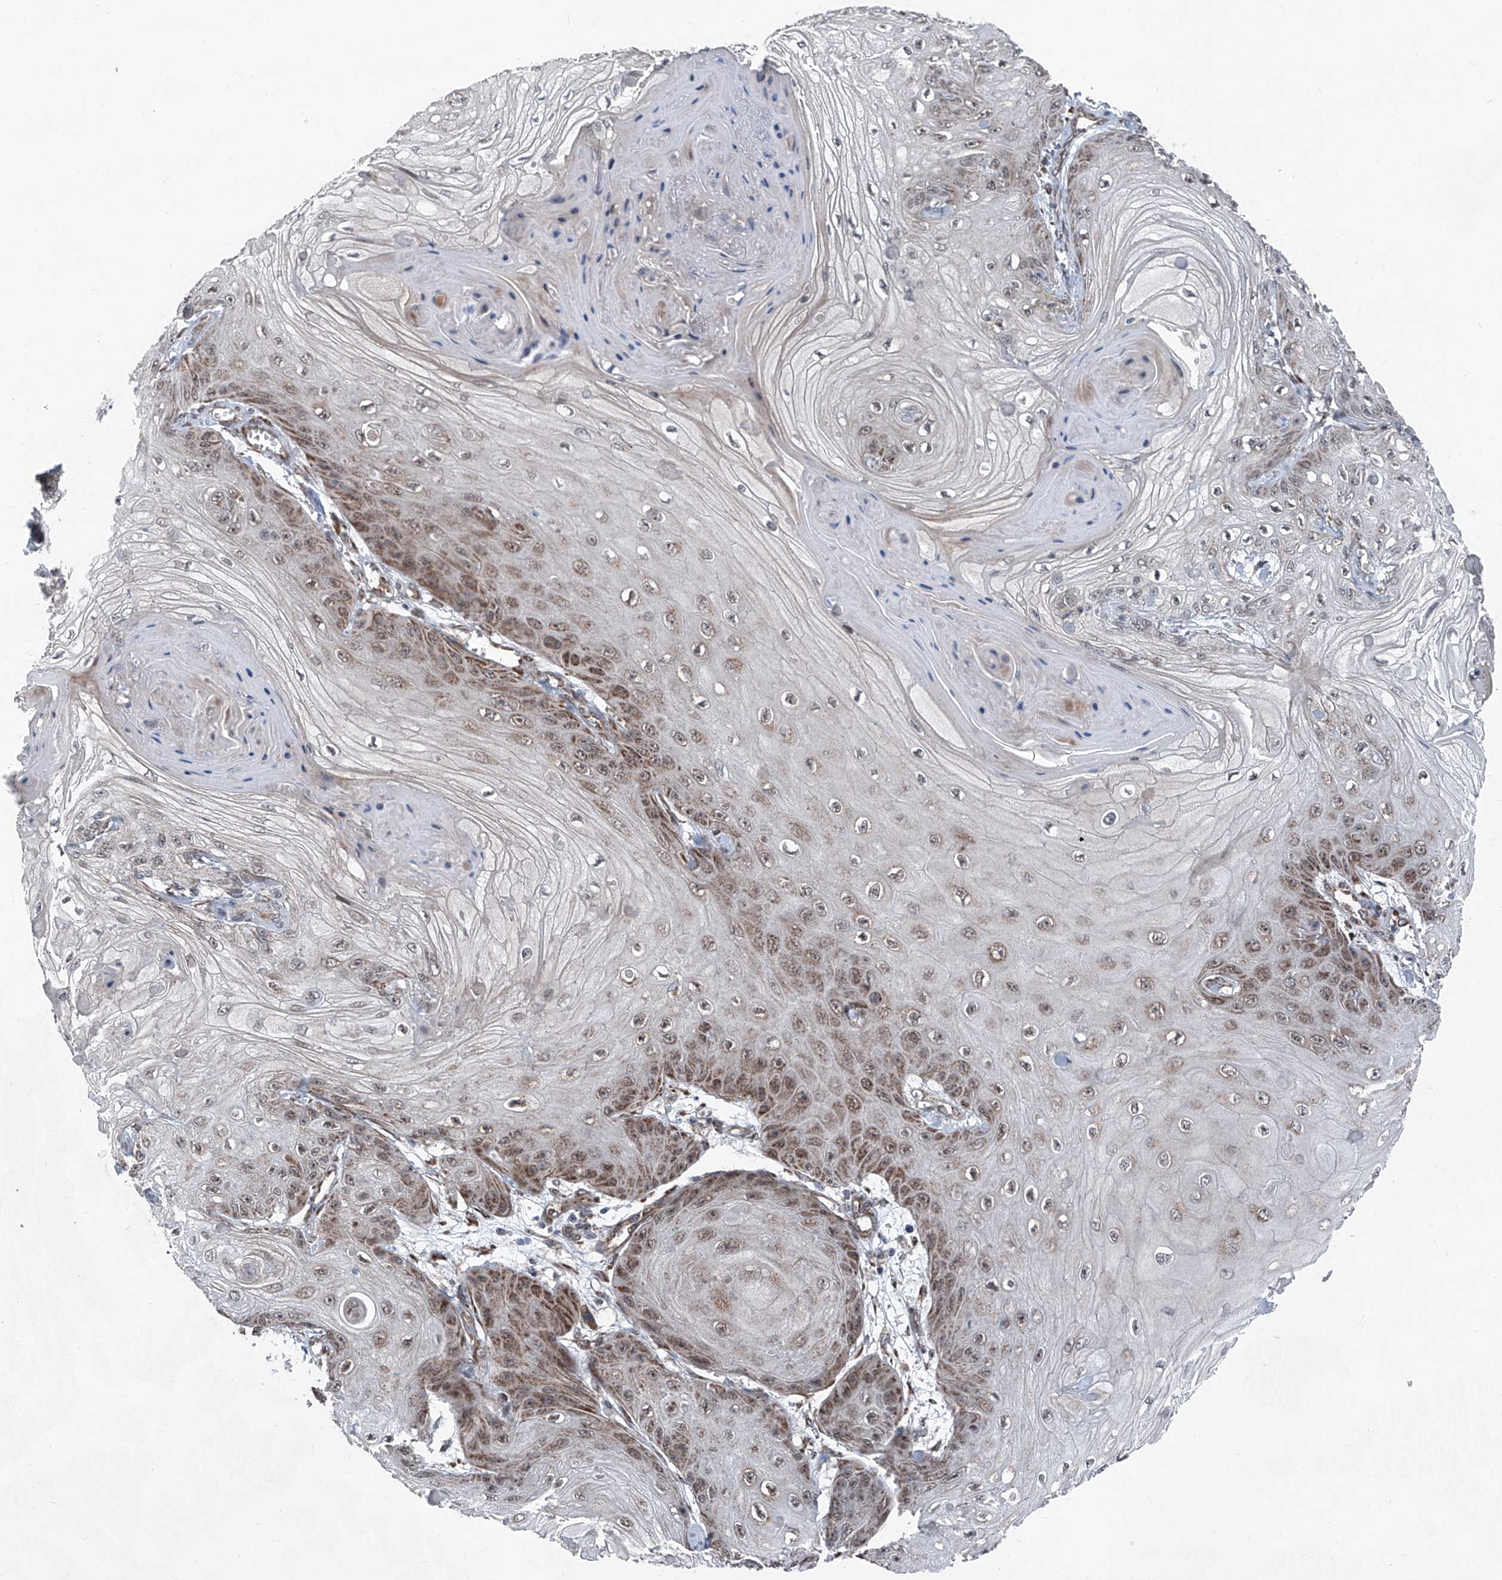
{"staining": {"intensity": "moderate", "quantity": ">75%", "location": "cytoplasmic/membranous"}, "tissue": "skin cancer", "cell_type": "Tumor cells", "image_type": "cancer", "snomed": [{"axis": "morphology", "description": "Squamous cell carcinoma, NOS"}, {"axis": "topography", "description": "Skin"}], "caption": "Skin cancer stained with a protein marker demonstrates moderate staining in tumor cells.", "gene": "COA7", "patient": {"sex": "male", "age": 74}}